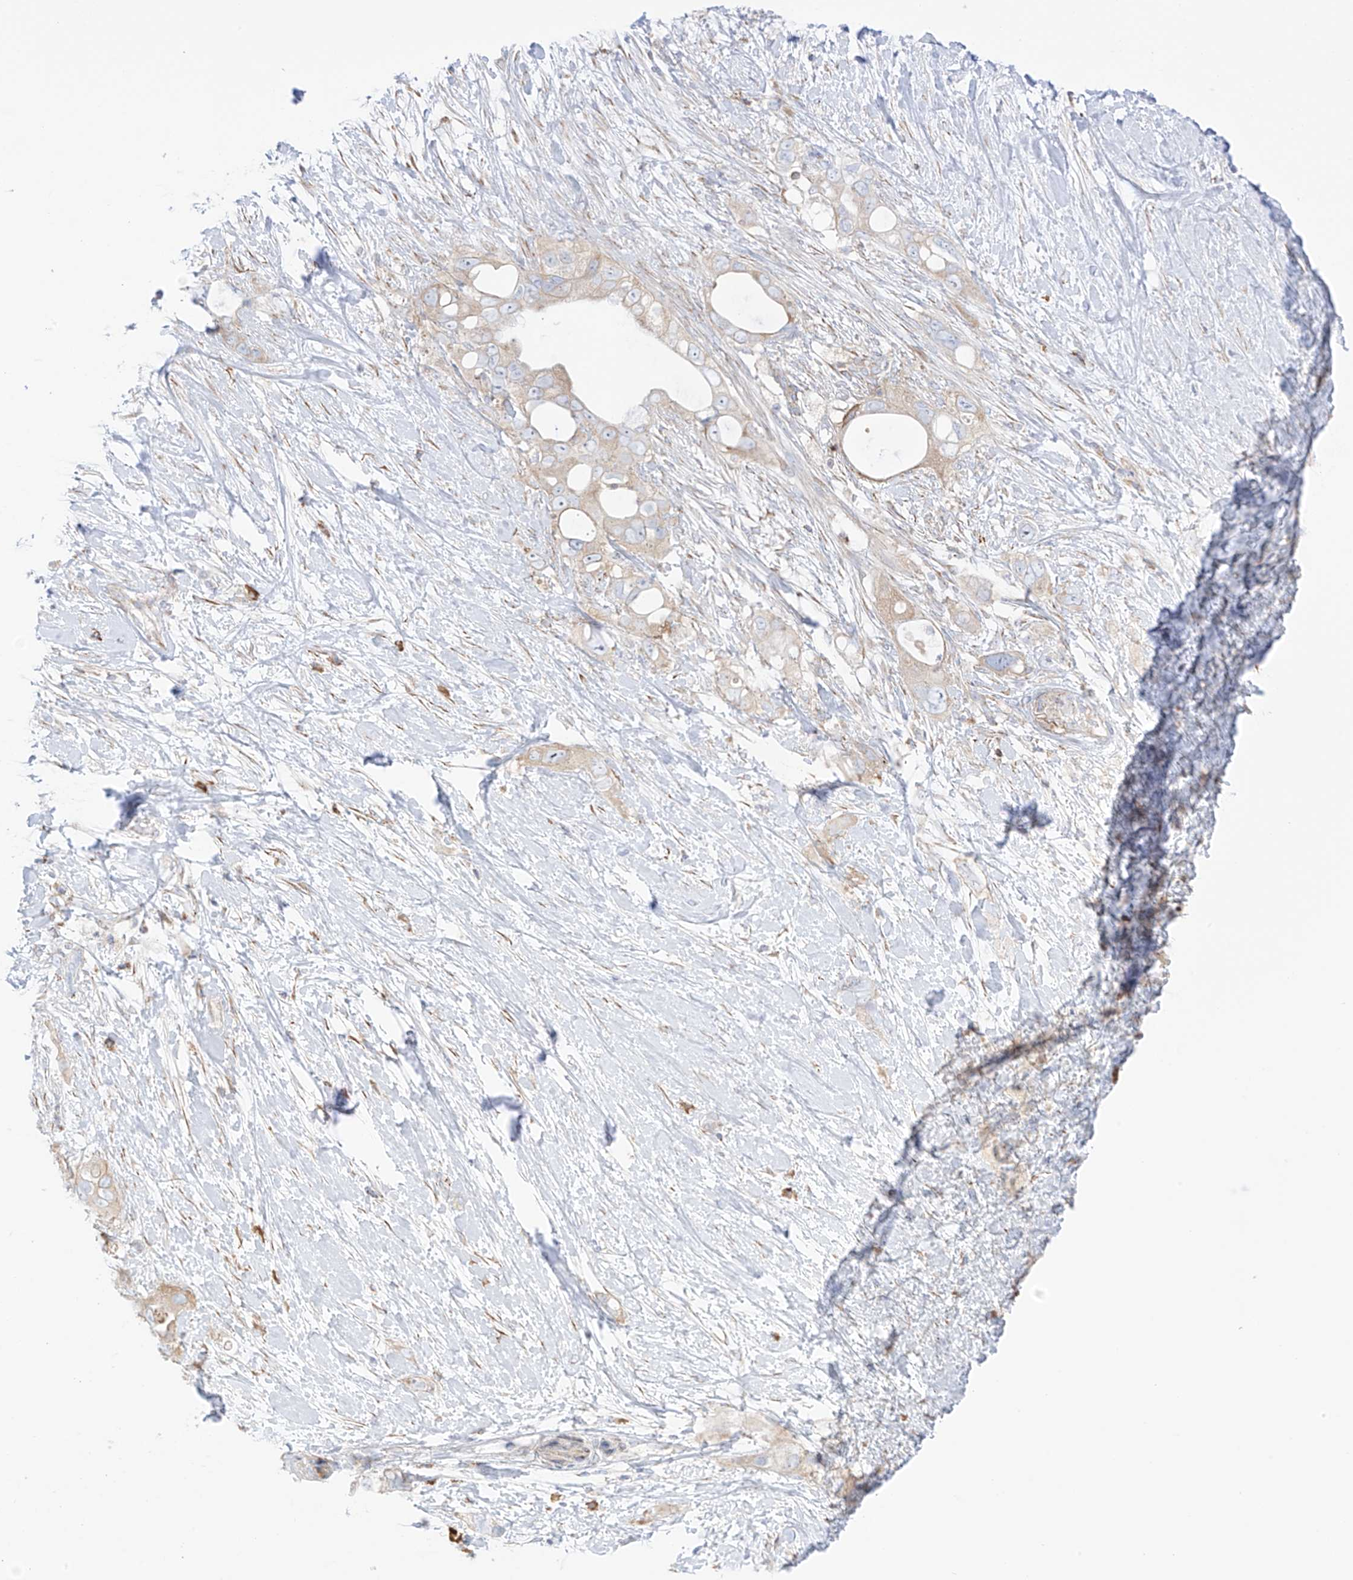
{"staining": {"intensity": "moderate", "quantity": ">75%", "location": "cytoplasmic/membranous"}, "tissue": "pancreatic cancer", "cell_type": "Tumor cells", "image_type": "cancer", "snomed": [{"axis": "morphology", "description": "Adenocarcinoma, NOS"}, {"axis": "topography", "description": "Pancreas"}], "caption": "High-power microscopy captured an IHC histopathology image of pancreatic adenocarcinoma, revealing moderate cytoplasmic/membranous positivity in approximately >75% of tumor cells. (brown staining indicates protein expression, while blue staining denotes nuclei).", "gene": "XKR3", "patient": {"sex": "female", "age": 56}}